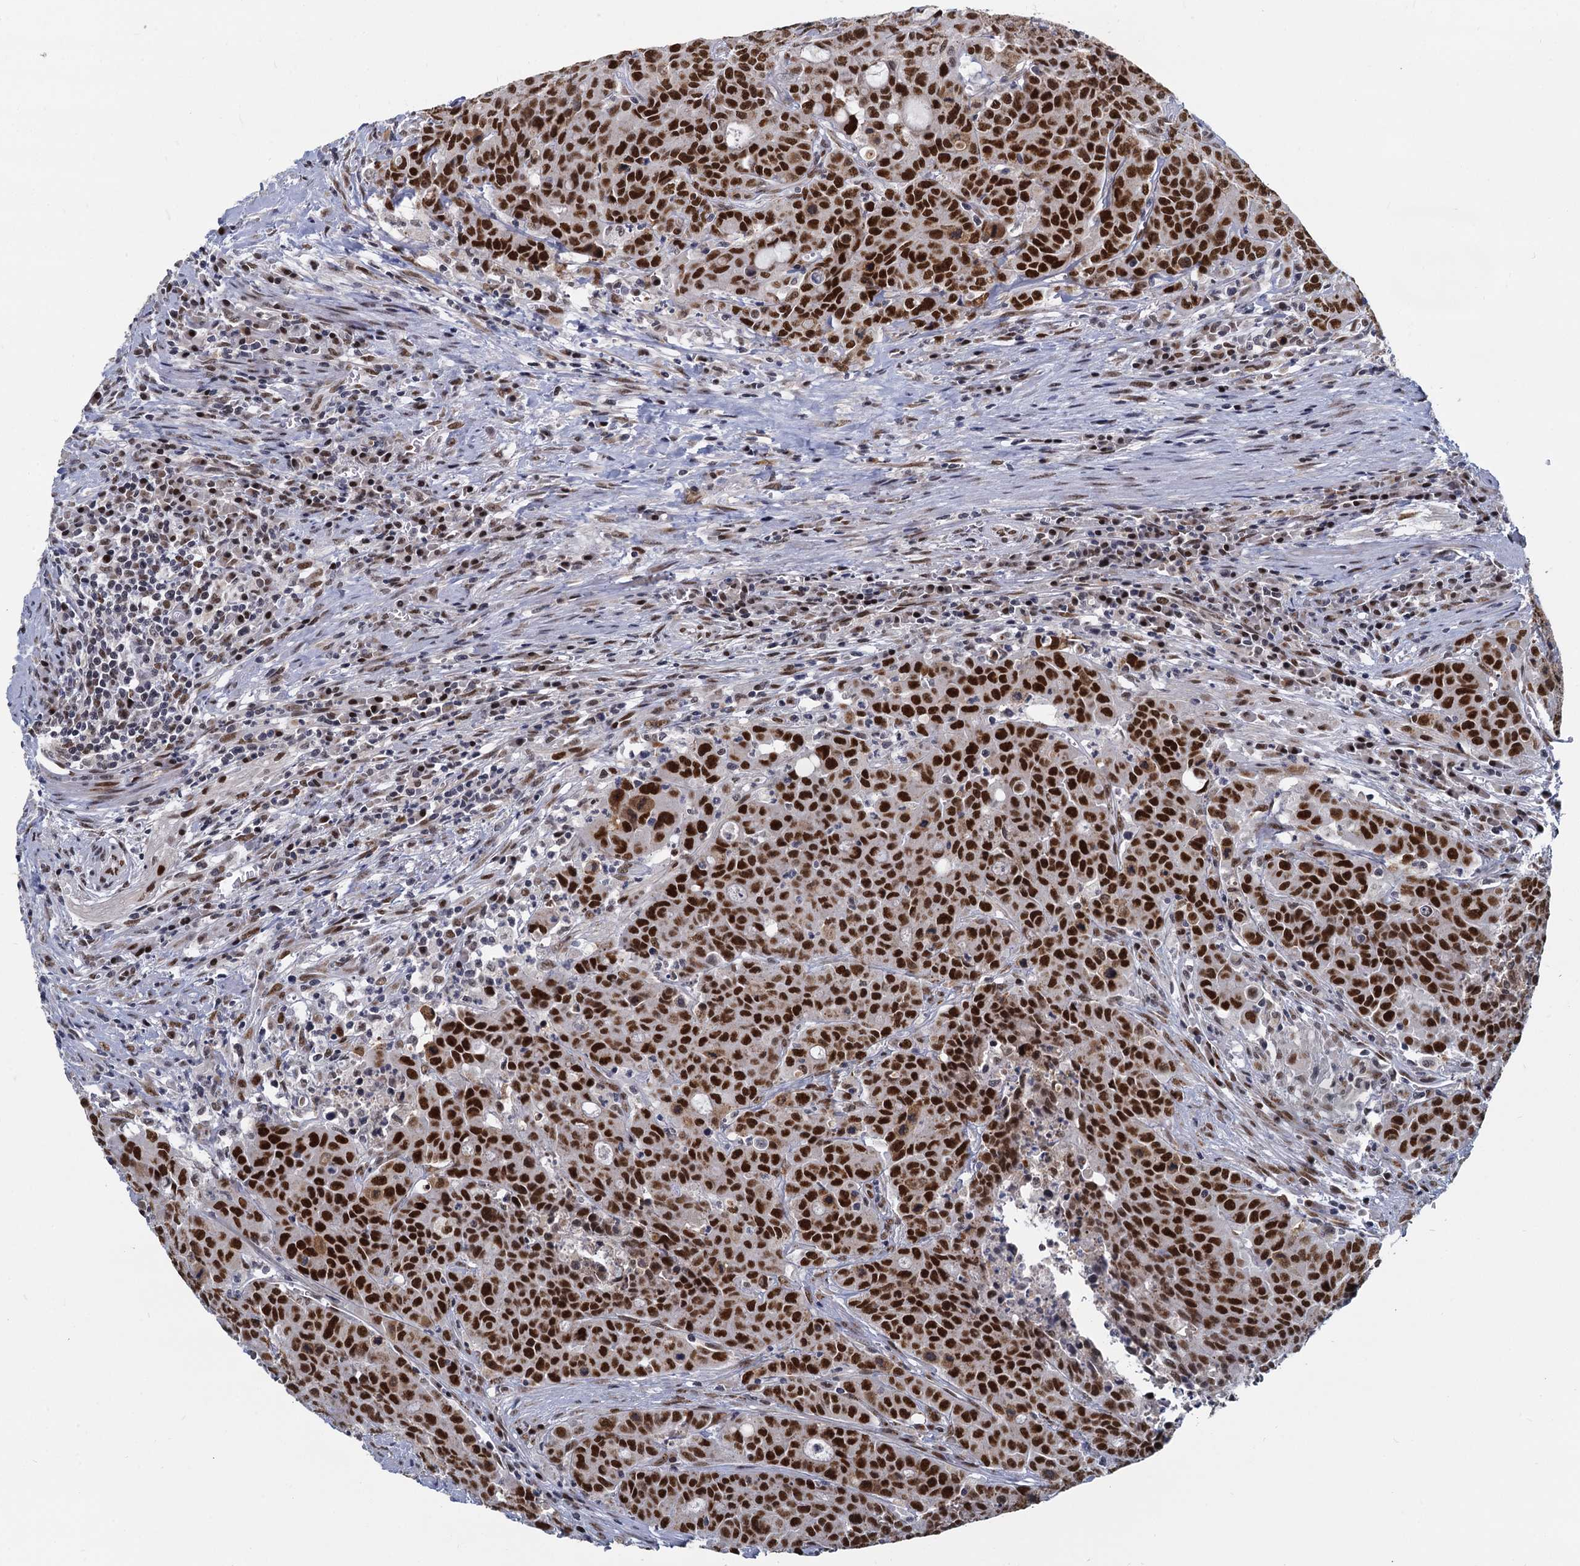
{"staining": {"intensity": "strong", "quantity": ">75%", "location": "nuclear"}, "tissue": "colorectal cancer", "cell_type": "Tumor cells", "image_type": "cancer", "snomed": [{"axis": "morphology", "description": "Adenocarcinoma, NOS"}, {"axis": "topography", "description": "Colon"}], "caption": "Protein analysis of adenocarcinoma (colorectal) tissue reveals strong nuclear expression in about >75% of tumor cells.", "gene": "RPRD1A", "patient": {"sex": "male", "age": 62}}